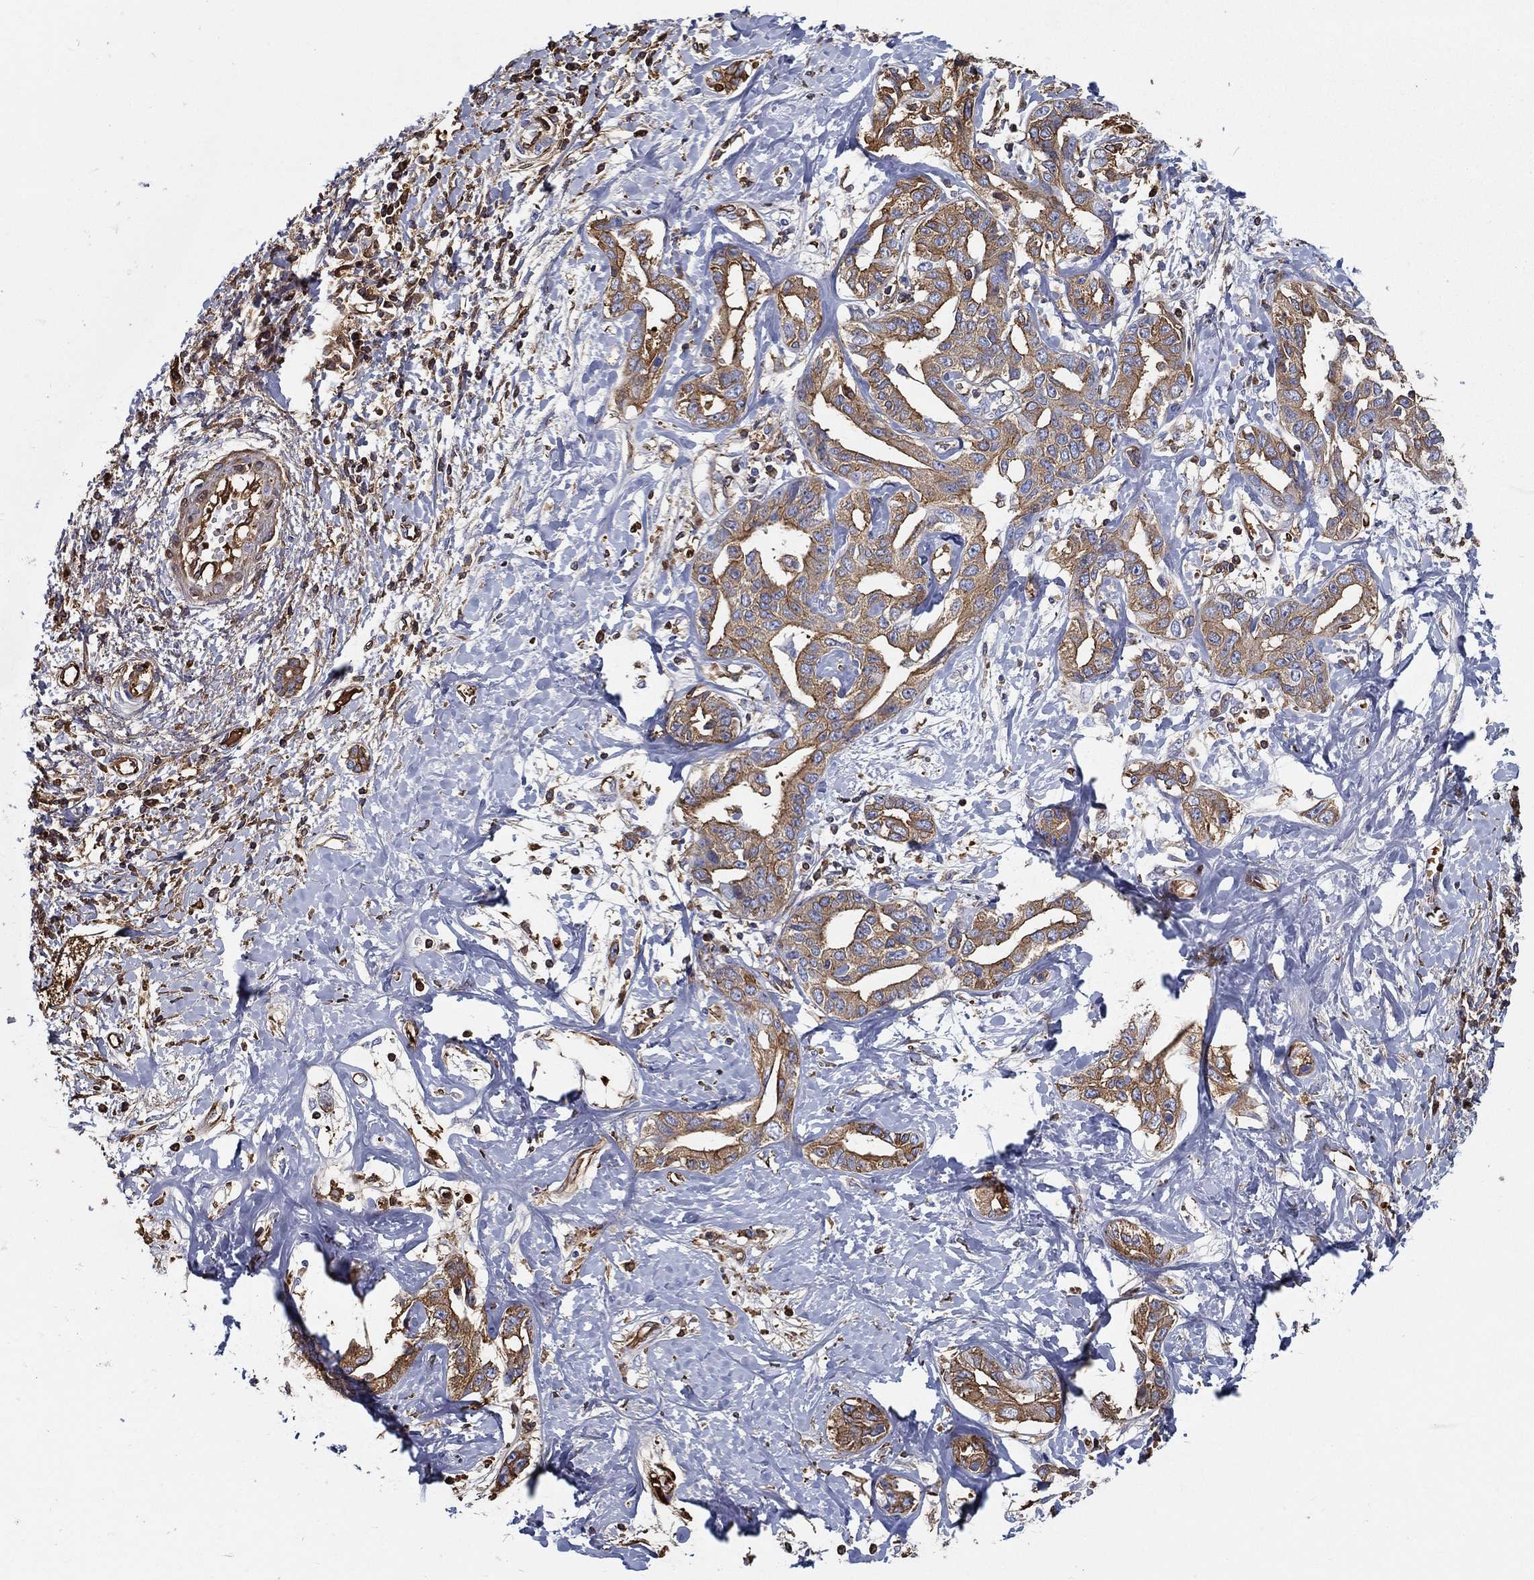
{"staining": {"intensity": "moderate", "quantity": "25%-75%", "location": "cytoplasmic/membranous"}, "tissue": "liver cancer", "cell_type": "Tumor cells", "image_type": "cancer", "snomed": [{"axis": "morphology", "description": "Cholangiocarcinoma"}, {"axis": "topography", "description": "Liver"}], "caption": "Human liver cholangiocarcinoma stained for a protein (brown) shows moderate cytoplasmic/membranous positive staining in about 25%-75% of tumor cells.", "gene": "IFNB1", "patient": {"sex": "male", "age": 59}}